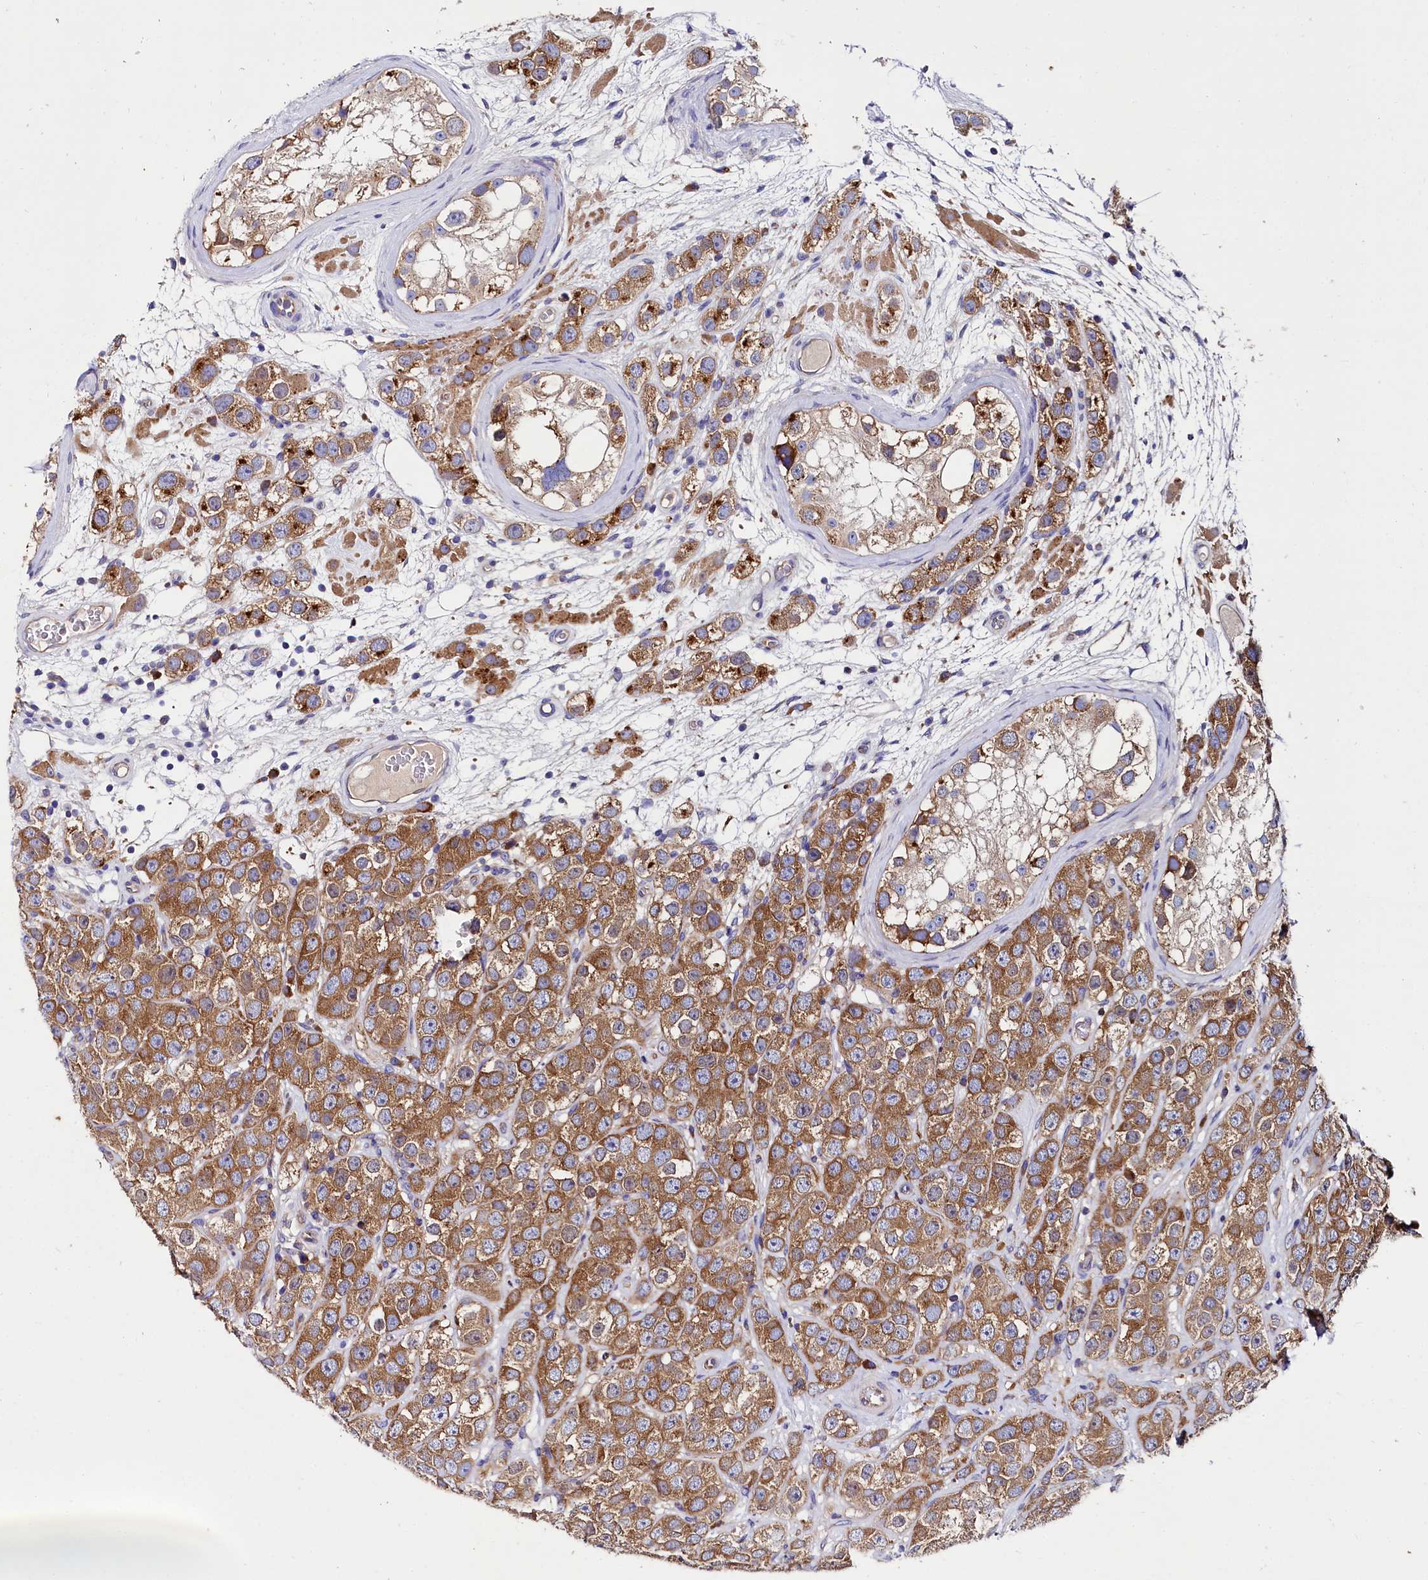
{"staining": {"intensity": "moderate", "quantity": ">75%", "location": "cytoplasmic/membranous"}, "tissue": "testis cancer", "cell_type": "Tumor cells", "image_type": "cancer", "snomed": [{"axis": "morphology", "description": "Seminoma, NOS"}, {"axis": "topography", "description": "Testis"}], "caption": "IHC of testis cancer (seminoma) exhibits medium levels of moderate cytoplasmic/membranous positivity in about >75% of tumor cells. (DAB (3,3'-diaminobenzidine) IHC, brown staining for protein, blue staining for nuclei).", "gene": "QARS1", "patient": {"sex": "male", "age": 28}}